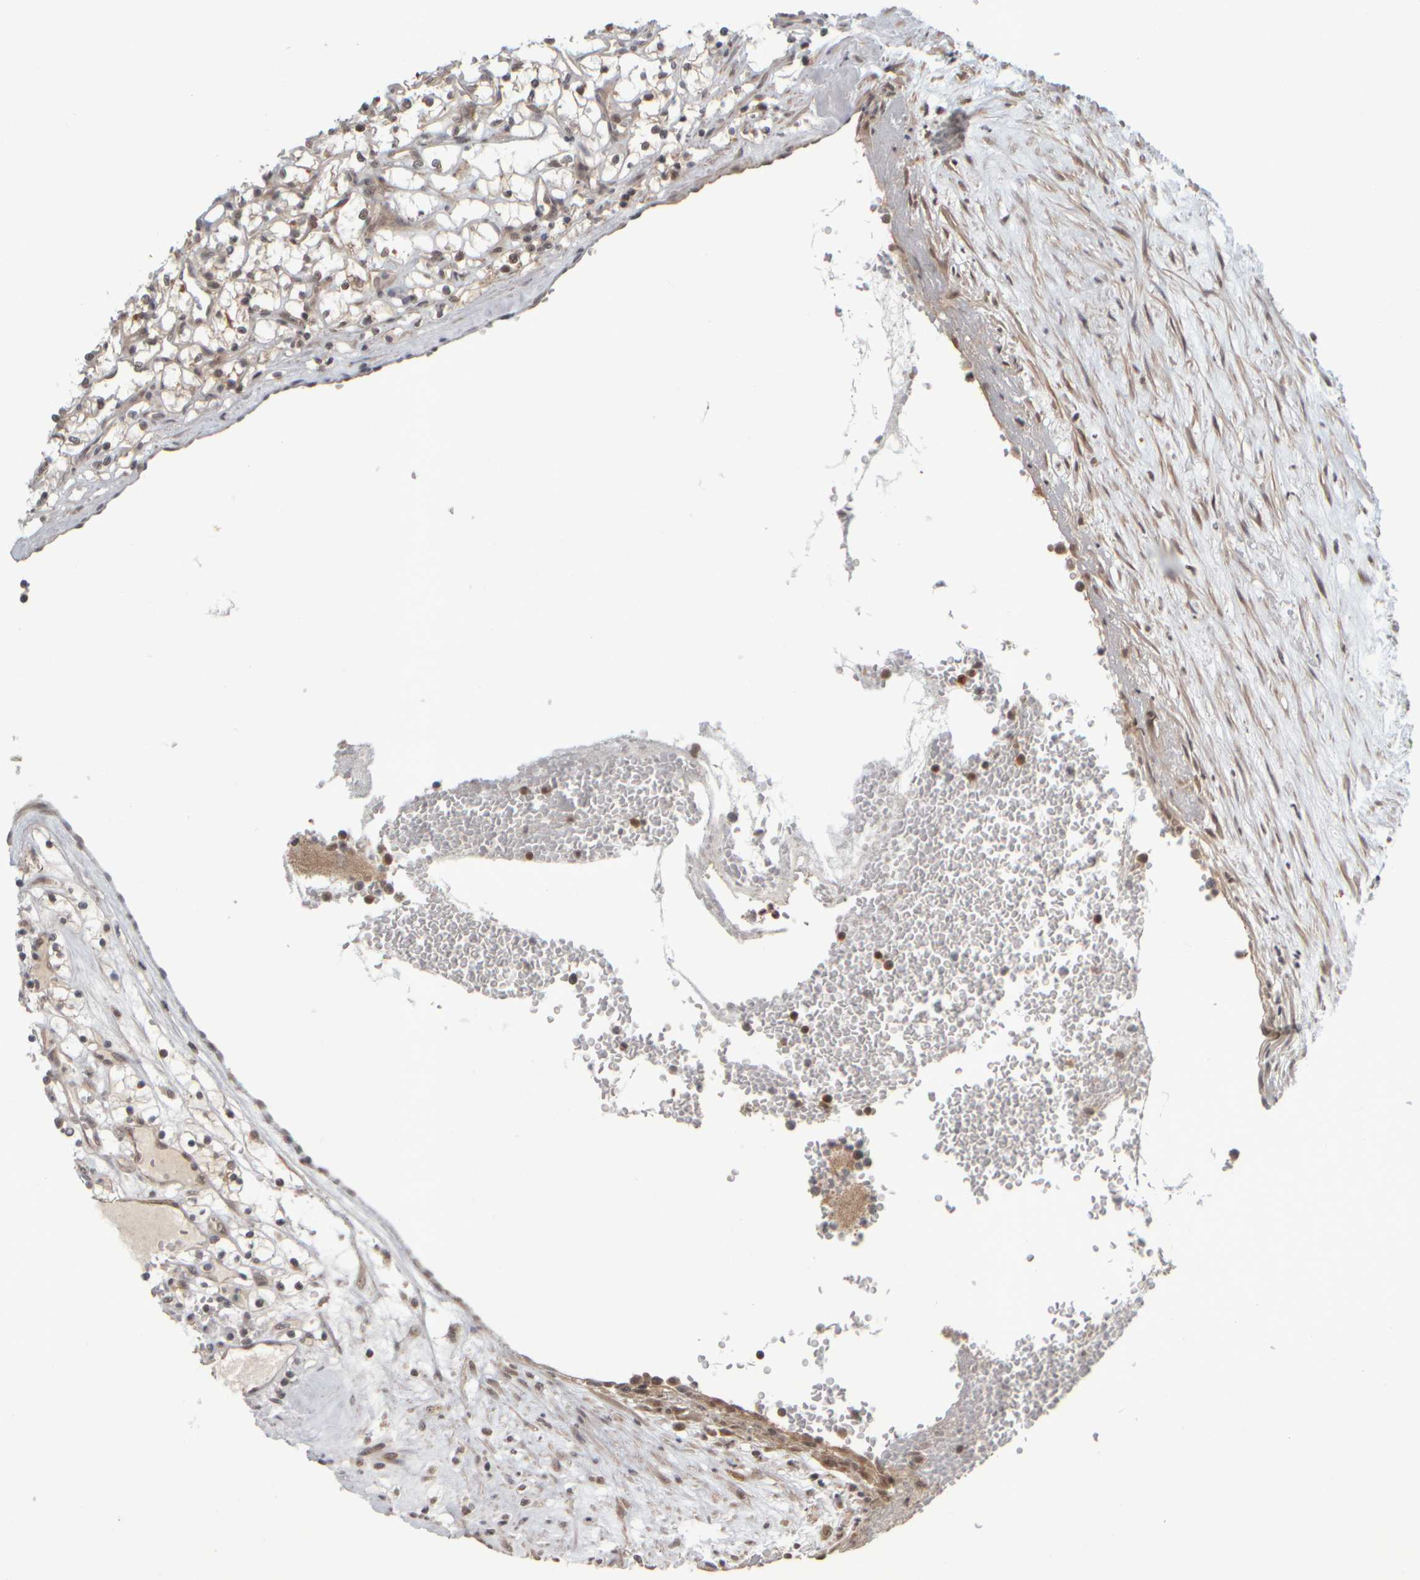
{"staining": {"intensity": "negative", "quantity": "none", "location": "none"}, "tissue": "renal cancer", "cell_type": "Tumor cells", "image_type": "cancer", "snomed": [{"axis": "morphology", "description": "Adenocarcinoma, NOS"}, {"axis": "topography", "description": "Kidney"}], "caption": "Immunohistochemistry (IHC) image of renal adenocarcinoma stained for a protein (brown), which exhibits no positivity in tumor cells.", "gene": "SYNRG", "patient": {"sex": "female", "age": 69}}